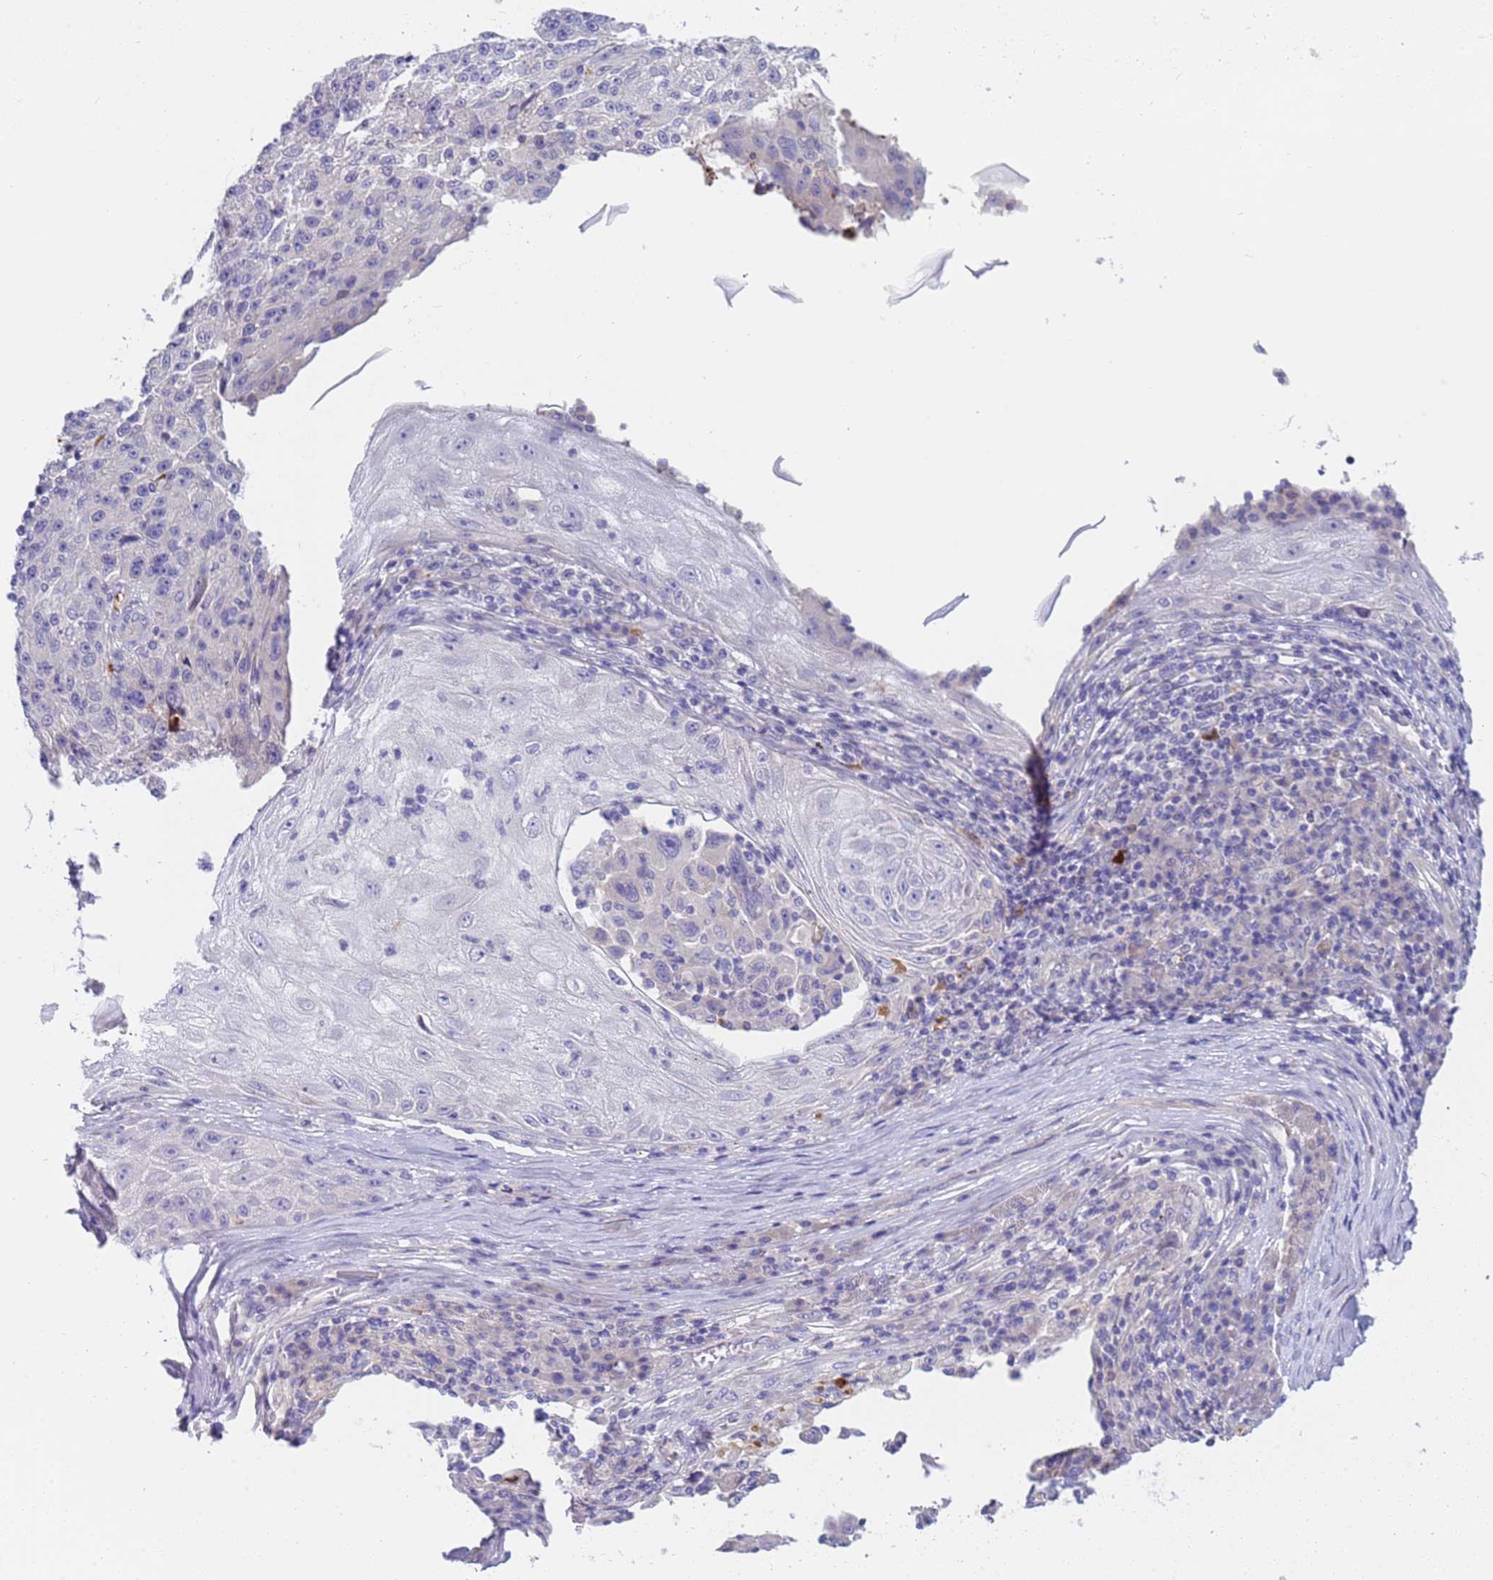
{"staining": {"intensity": "negative", "quantity": "none", "location": "none"}, "tissue": "melanoma", "cell_type": "Tumor cells", "image_type": "cancer", "snomed": [{"axis": "morphology", "description": "Malignant melanoma, NOS"}, {"axis": "topography", "description": "Skin"}], "caption": "This is a micrograph of IHC staining of melanoma, which shows no expression in tumor cells. (DAB immunohistochemistry (IHC) with hematoxylin counter stain).", "gene": "C4orf46", "patient": {"sex": "male", "age": 53}}